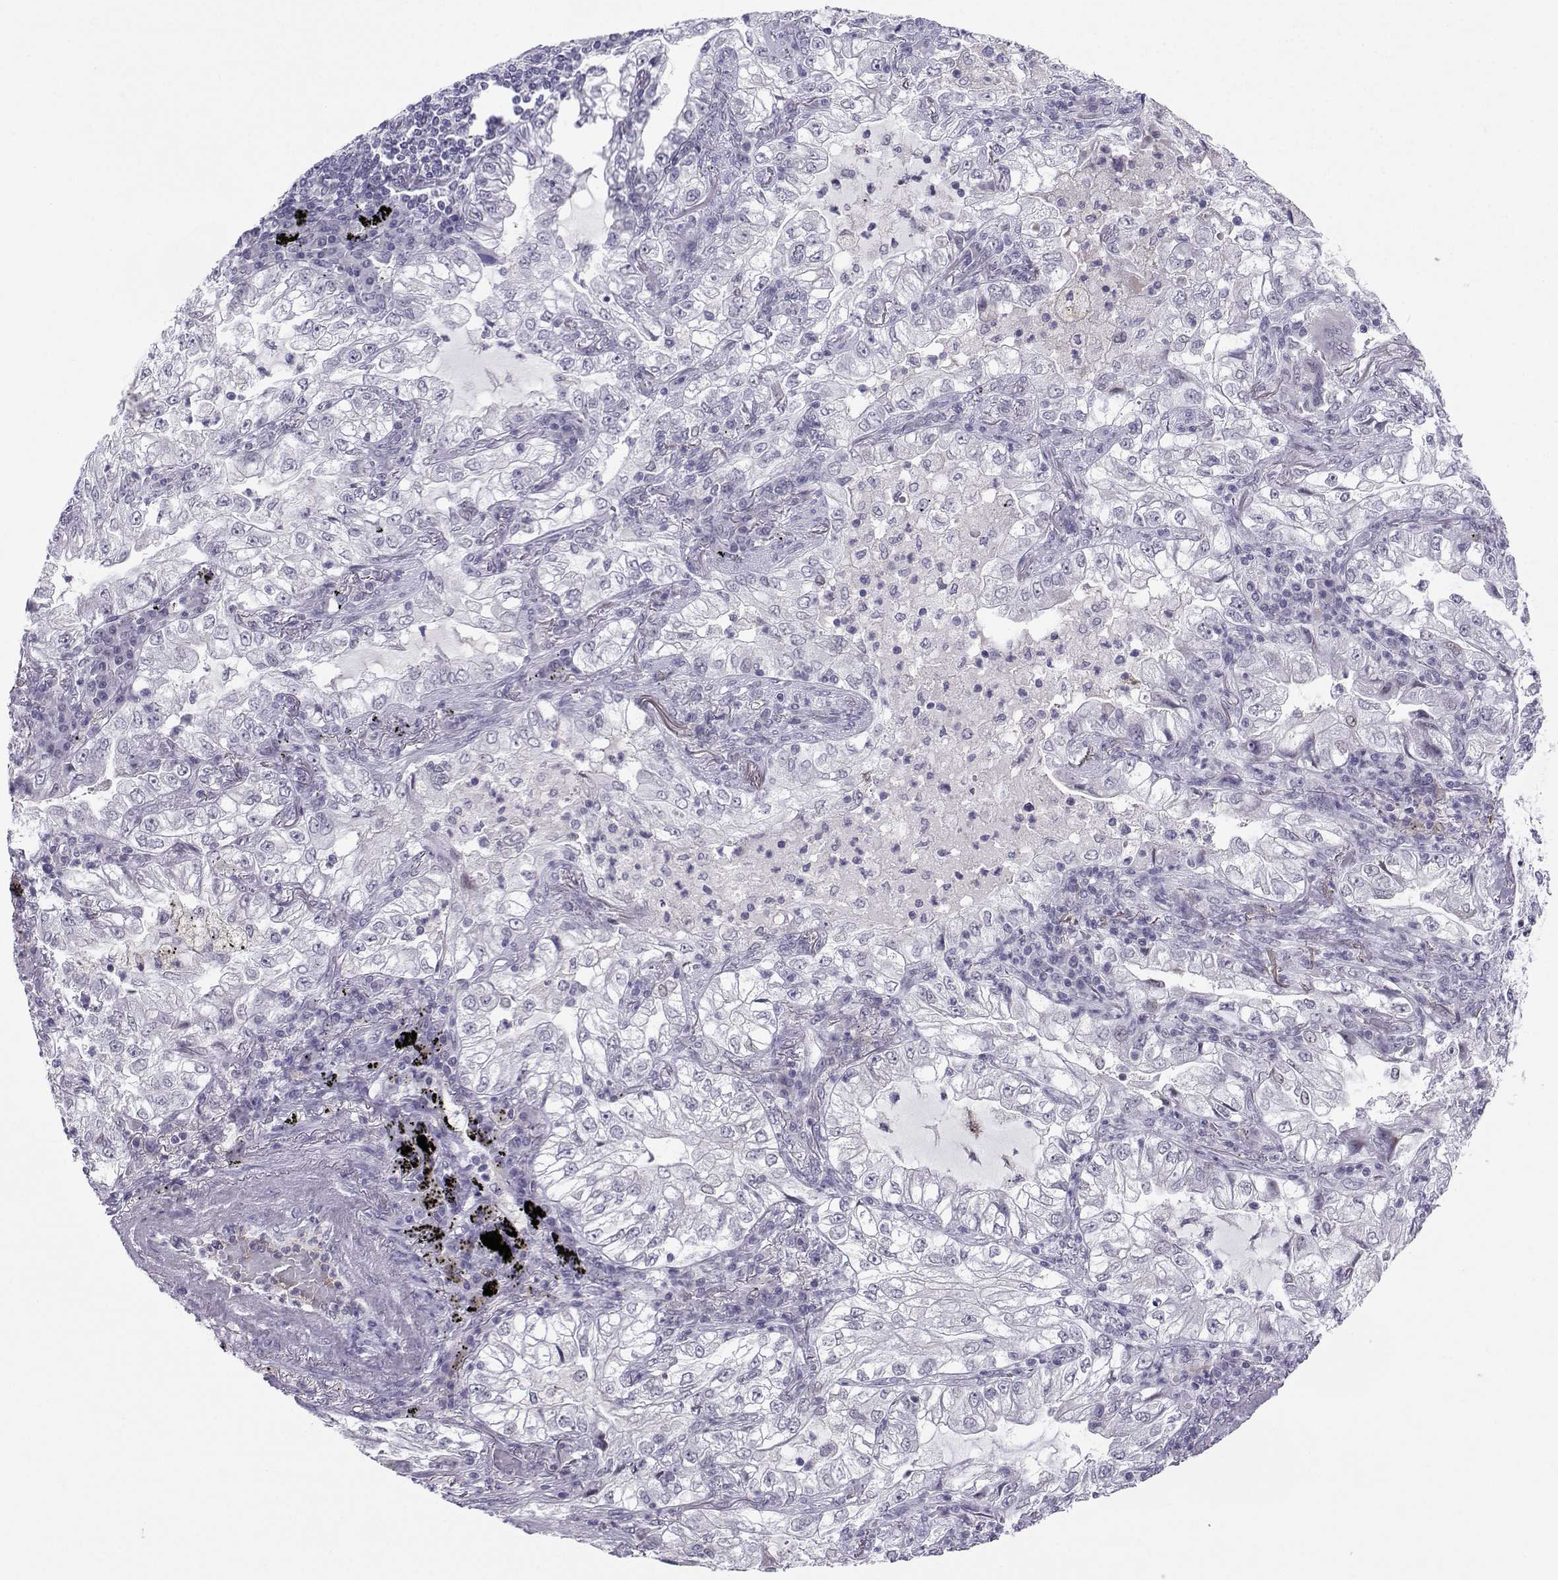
{"staining": {"intensity": "negative", "quantity": "none", "location": "none"}, "tissue": "lung cancer", "cell_type": "Tumor cells", "image_type": "cancer", "snomed": [{"axis": "morphology", "description": "Adenocarcinoma, NOS"}, {"axis": "topography", "description": "Lung"}], "caption": "There is no significant staining in tumor cells of lung cancer.", "gene": "LHX1", "patient": {"sex": "female", "age": 73}}